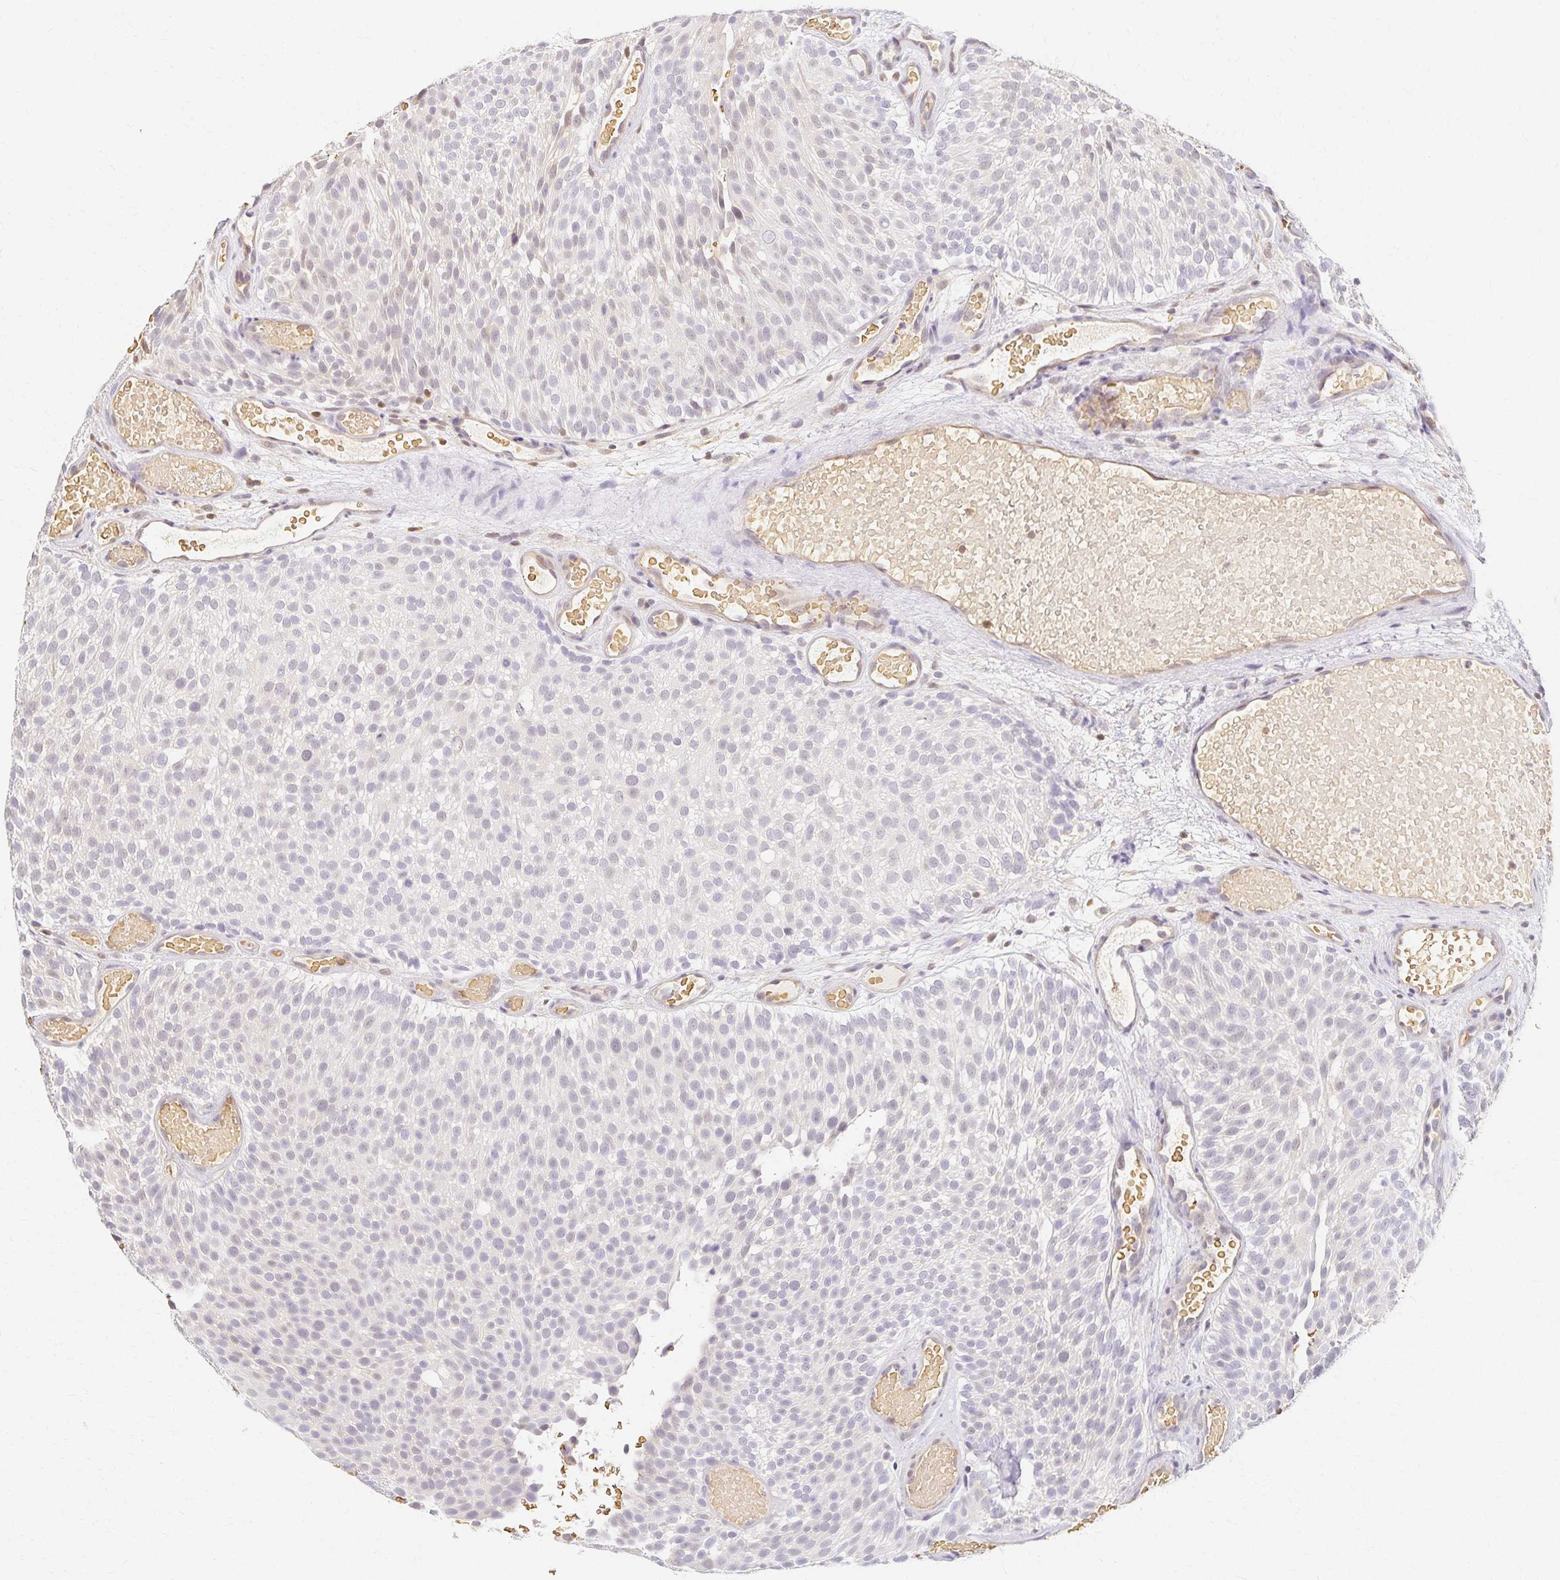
{"staining": {"intensity": "negative", "quantity": "none", "location": "none"}, "tissue": "urothelial cancer", "cell_type": "Tumor cells", "image_type": "cancer", "snomed": [{"axis": "morphology", "description": "Urothelial carcinoma, Low grade"}, {"axis": "topography", "description": "Urinary bladder"}], "caption": "Urothelial cancer was stained to show a protein in brown. There is no significant positivity in tumor cells.", "gene": "AZGP1", "patient": {"sex": "male", "age": 78}}